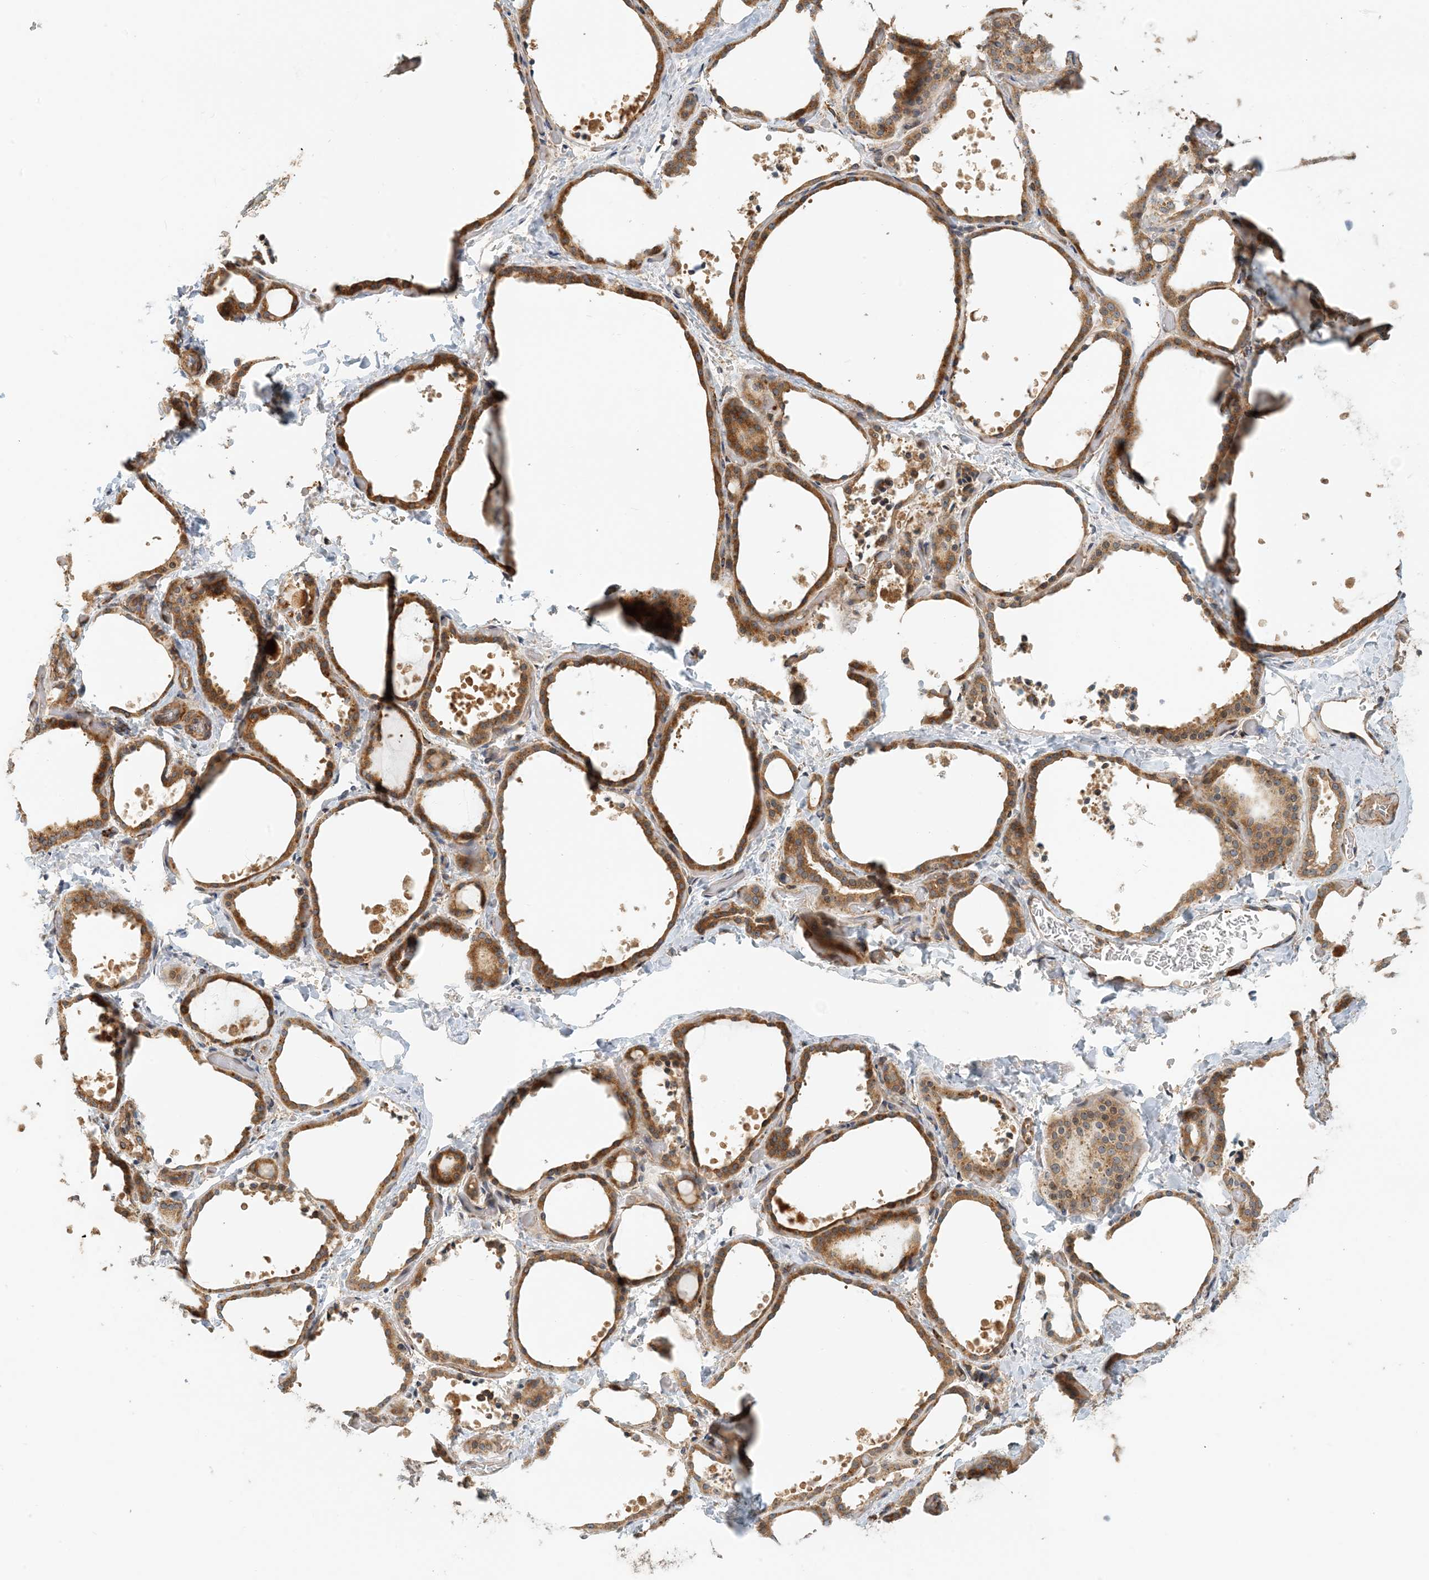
{"staining": {"intensity": "moderate", "quantity": ">75%", "location": "cytoplasmic/membranous"}, "tissue": "thyroid gland", "cell_type": "Glandular cells", "image_type": "normal", "snomed": [{"axis": "morphology", "description": "Normal tissue, NOS"}, {"axis": "topography", "description": "Thyroid gland"}], "caption": "DAB immunohistochemical staining of normal human thyroid gland reveals moderate cytoplasmic/membranous protein positivity in about >75% of glandular cells.", "gene": "COLEC11", "patient": {"sex": "female", "age": 44}}